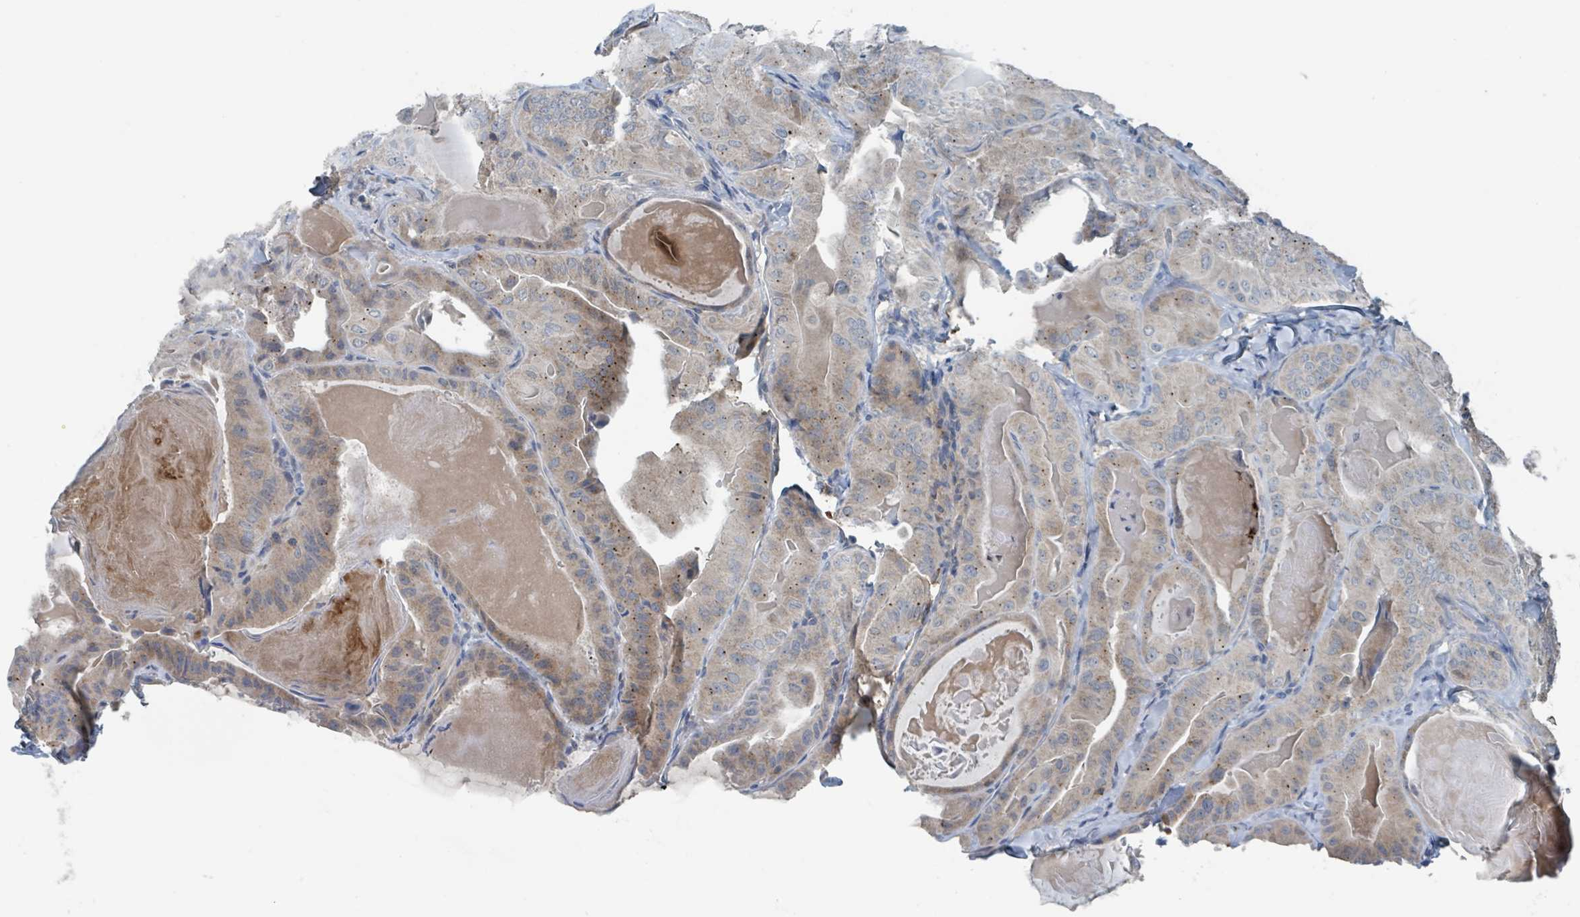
{"staining": {"intensity": "moderate", "quantity": "<25%", "location": "cytoplasmic/membranous"}, "tissue": "thyroid cancer", "cell_type": "Tumor cells", "image_type": "cancer", "snomed": [{"axis": "morphology", "description": "Papillary adenocarcinoma, NOS"}, {"axis": "topography", "description": "Thyroid gland"}], "caption": "Thyroid cancer tissue demonstrates moderate cytoplasmic/membranous positivity in approximately <25% of tumor cells, visualized by immunohistochemistry.", "gene": "ACBD4", "patient": {"sex": "female", "age": 68}}